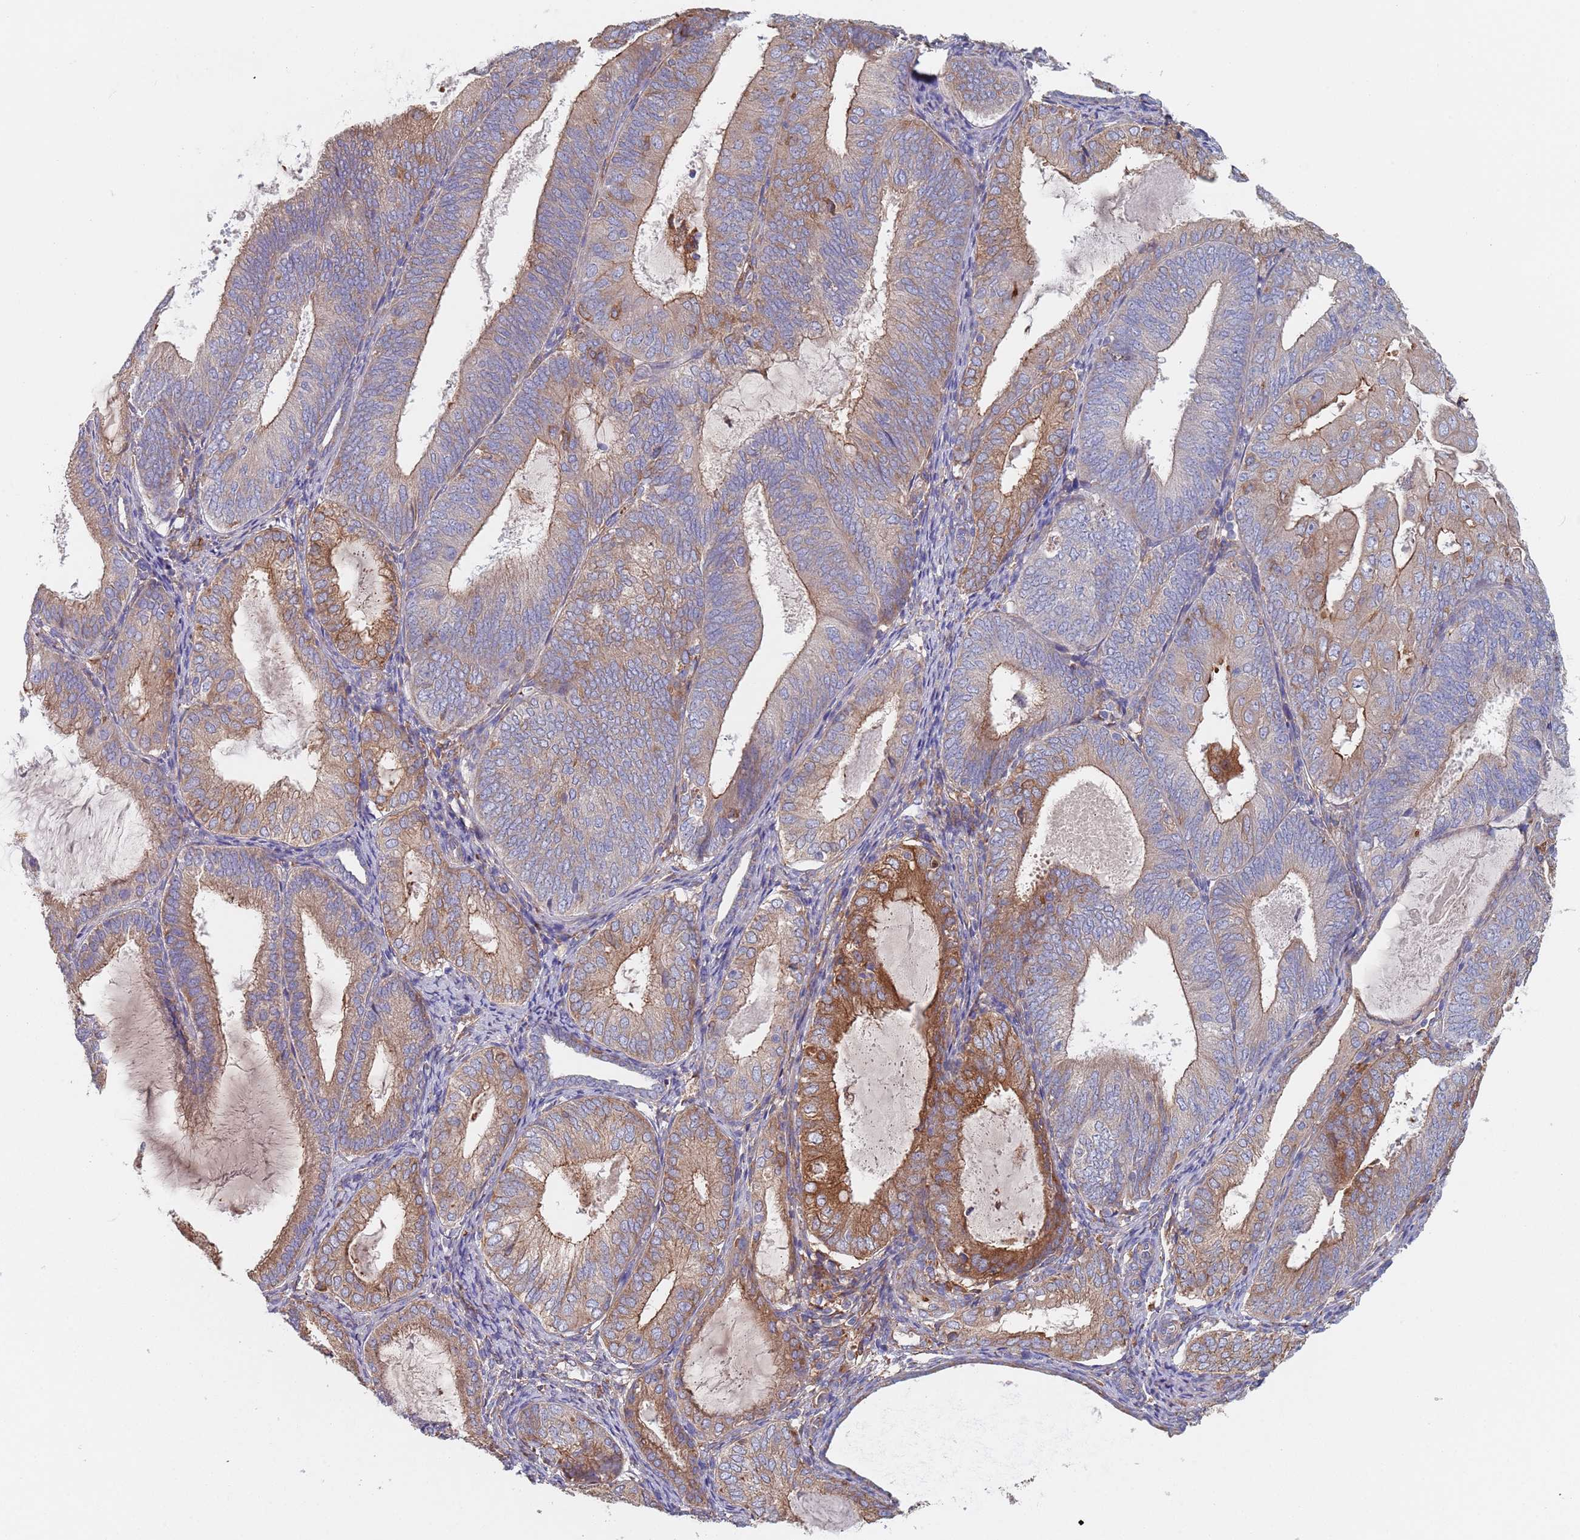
{"staining": {"intensity": "moderate", "quantity": "25%-75%", "location": "cytoplasmic/membranous"}, "tissue": "endometrial cancer", "cell_type": "Tumor cells", "image_type": "cancer", "snomed": [{"axis": "morphology", "description": "Adenocarcinoma, NOS"}, {"axis": "topography", "description": "Endometrium"}], "caption": "Human endometrial adenocarcinoma stained with a protein marker demonstrates moderate staining in tumor cells.", "gene": "DCUN1D3", "patient": {"sex": "female", "age": 81}}